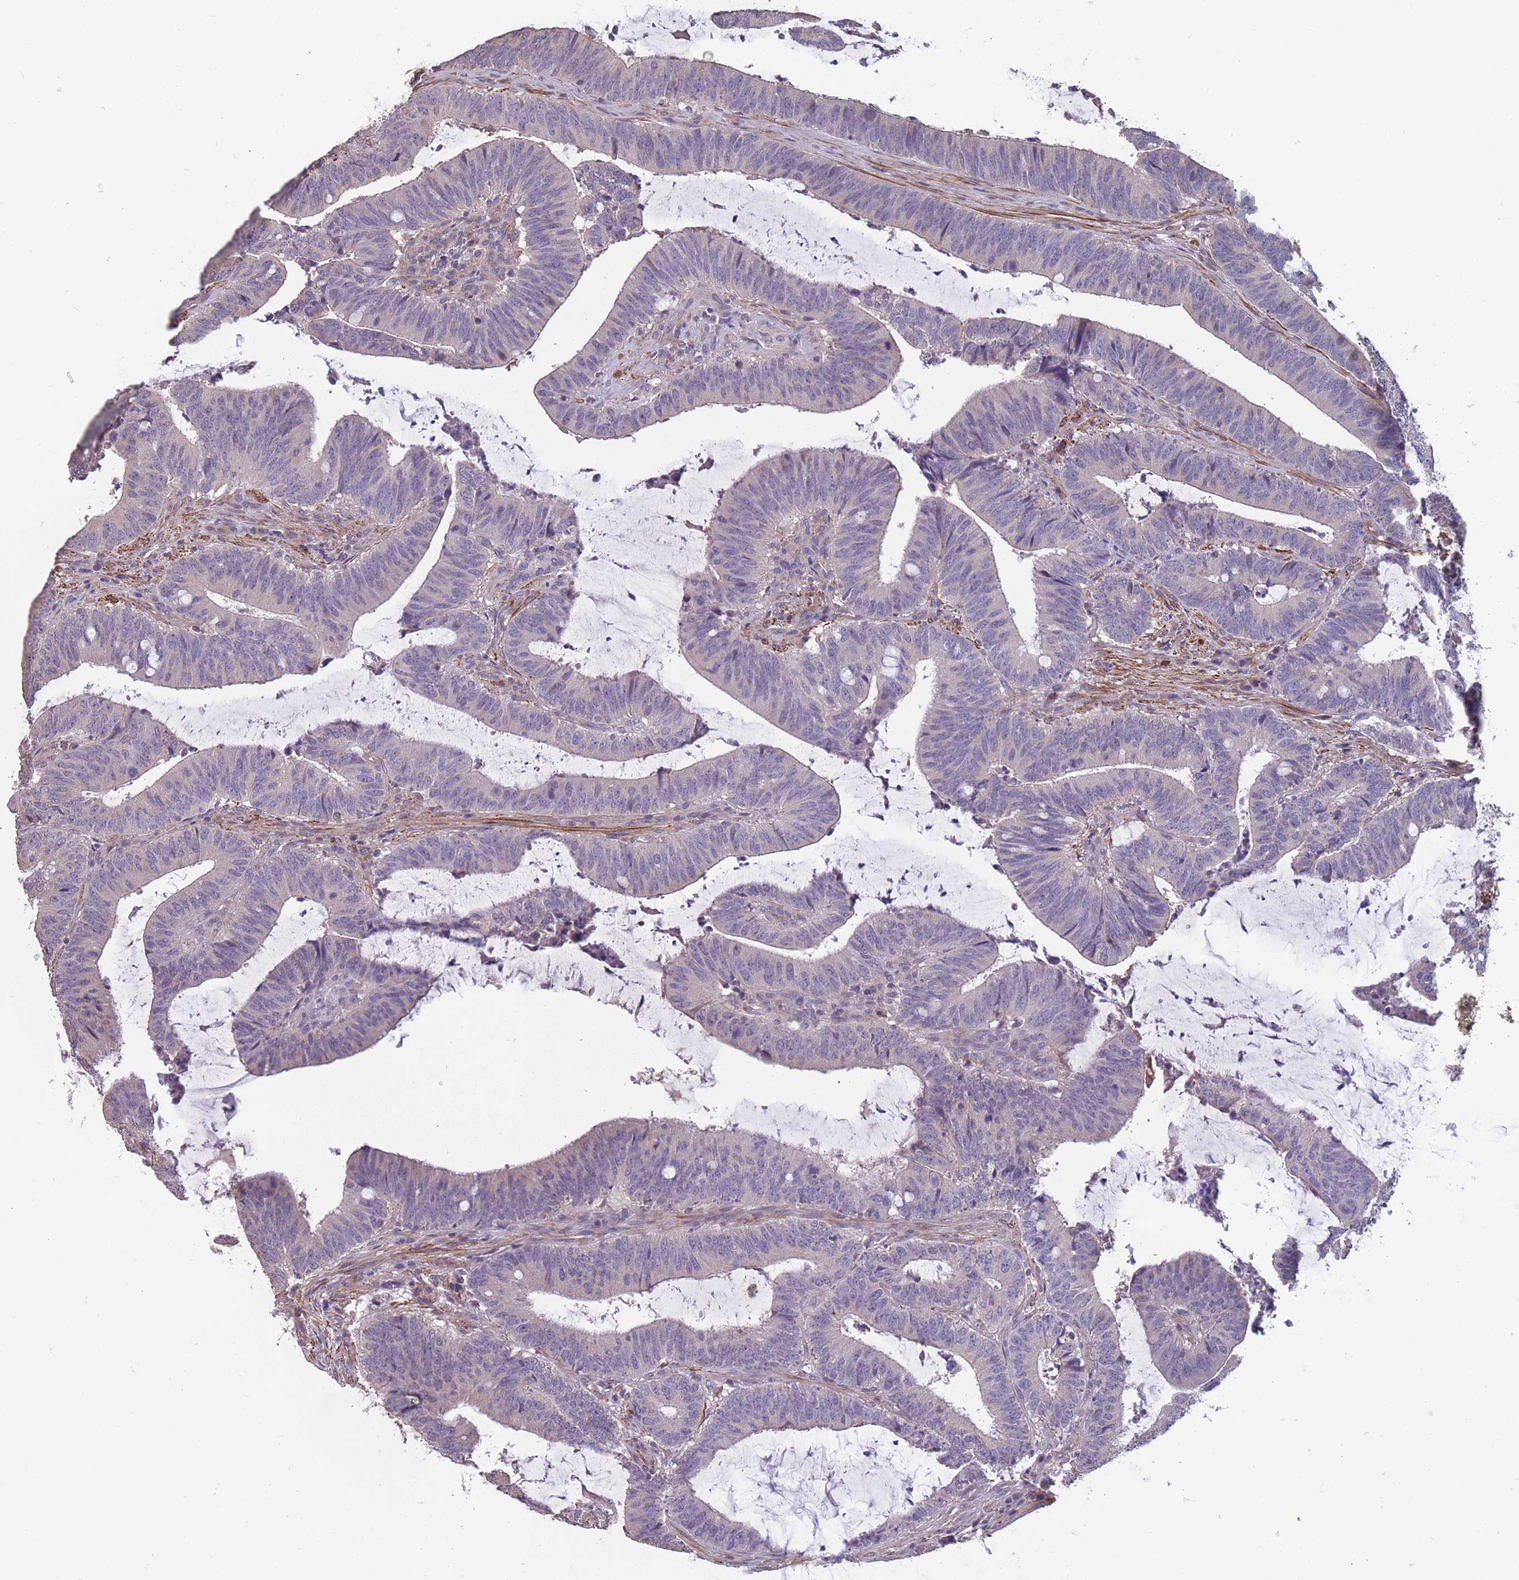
{"staining": {"intensity": "negative", "quantity": "none", "location": "none"}, "tissue": "colorectal cancer", "cell_type": "Tumor cells", "image_type": "cancer", "snomed": [{"axis": "morphology", "description": "Adenocarcinoma, NOS"}, {"axis": "topography", "description": "Colon"}], "caption": "This image is of colorectal cancer stained with immunohistochemistry (IHC) to label a protein in brown with the nuclei are counter-stained blue. There is no positivity in tumor cells. (IHC, brightfield microscopy, high magnification).", "gene": "TOMM40L", "patient": {"sex": "female", "age": 43}}